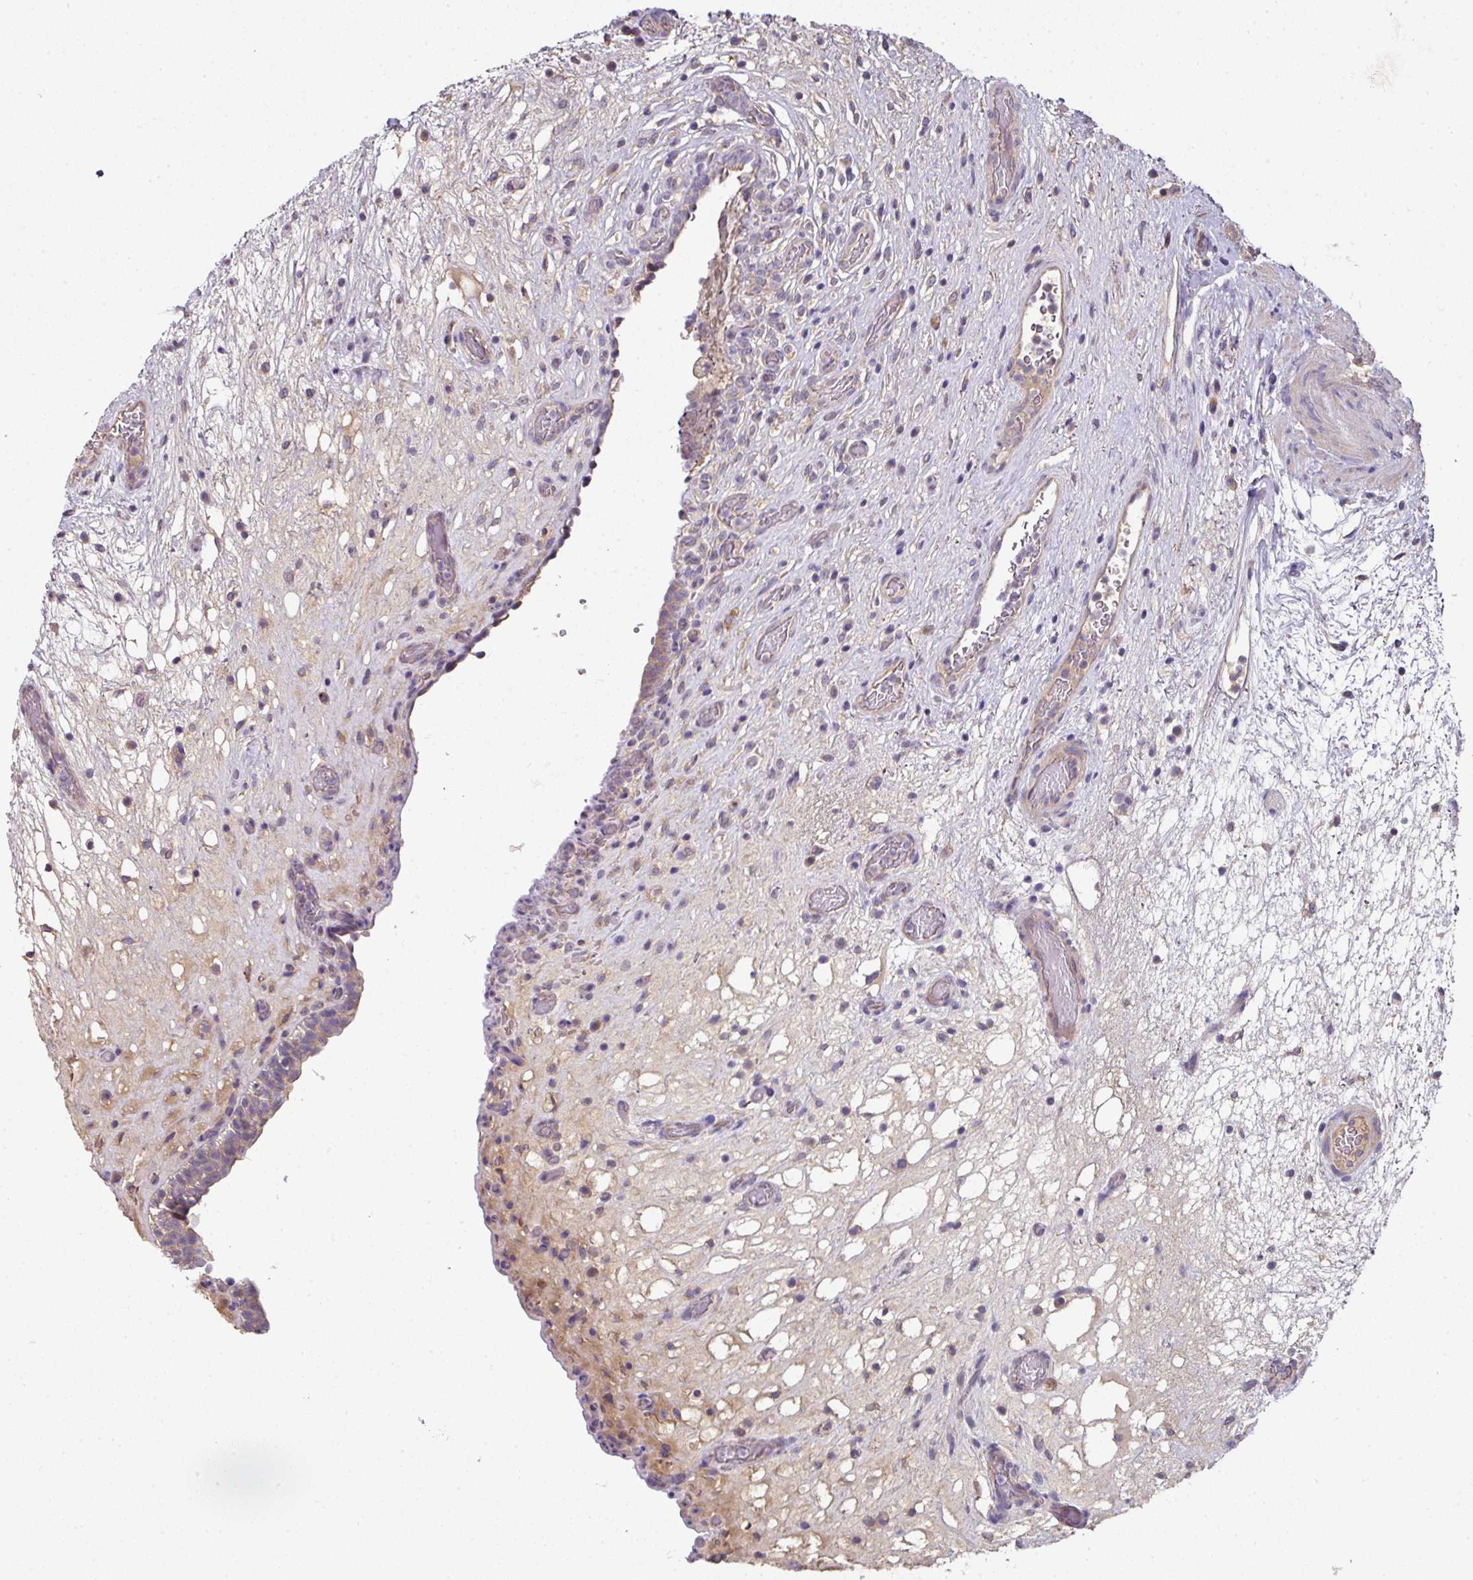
{"staining": {"intensity": "weak", "quantity": ">75%", "location": "cytoplasmic/membranous"}, "tissue": "urinary bladder", "cell_type": "Urothelial cells", "image_type": "normal", "snomed": [{"axis": "morphology", "description": "Normal tissue, NOS"}, {"axis": "topography", "description": "Urinary bladder"}], "caption": "The micrograph reveals a brown stain indicating the presence of a protein in the cytoplasmic/membranous of urothelial cells in urinary bladder.", "gene": "C4orf48", "patient": {"sex": "male", "age": 71}}